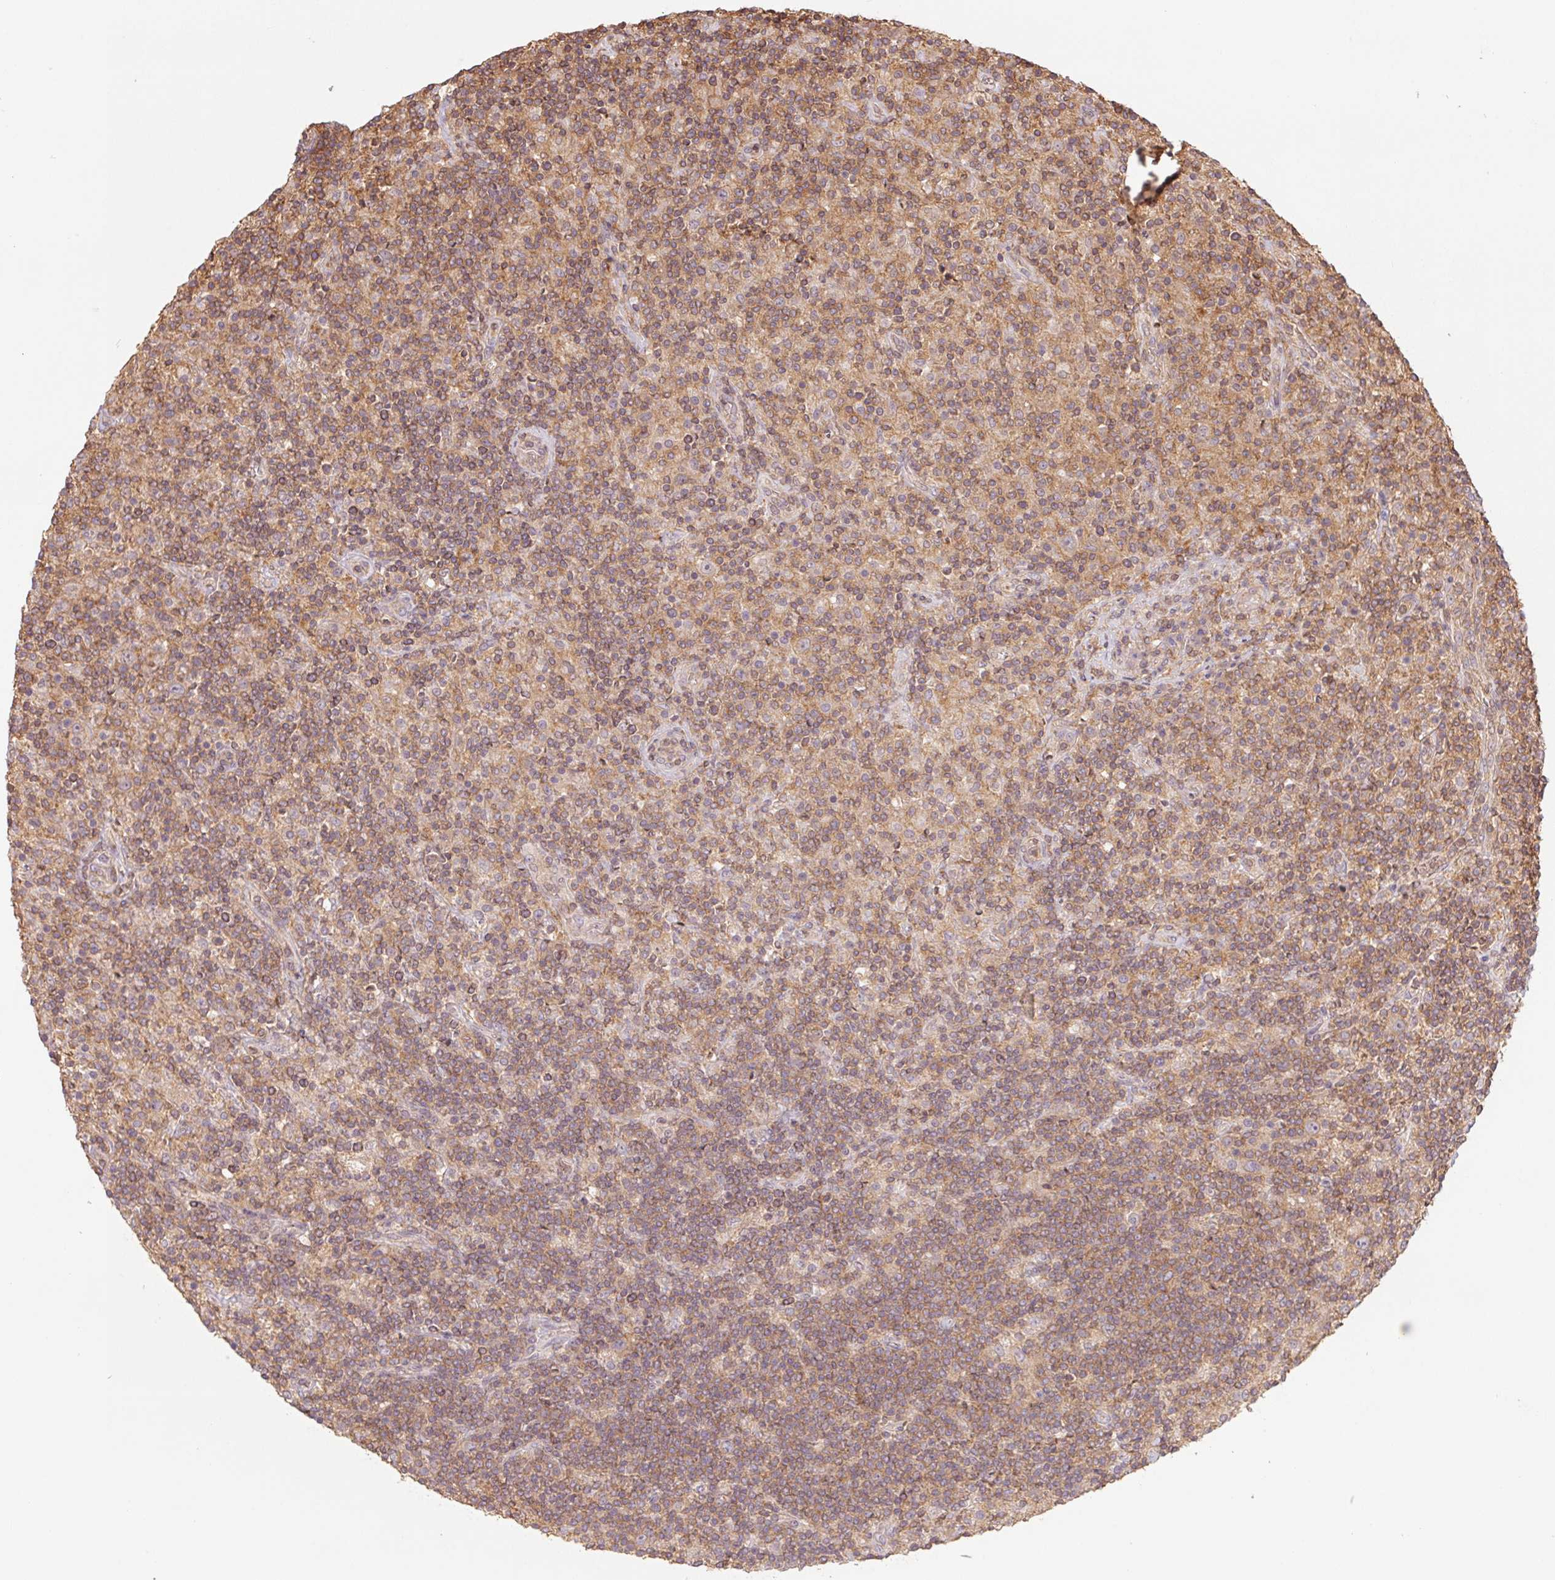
{"staining": {"intensity": "weak", "quantity": ">75%", "location": "cytoplasmic/membranous"}, "tissue": "lymphoma", "cell_type": "Tumor cells", "image_type": "cancer", "snomed": [{"axis": "morphology", "description": "Hodgkin's disease, NOS"}, {"axis": "topography", "description": "Lymph node"}], "caption": "There is low levels of weak cytoplasmic/membranous positivity in tumor cells of lymphoma, as demonstrated by immunohistochemical staining (brown color).", "gene": "TUBA3D", "patient": {"sex": "male", "age": 70}}